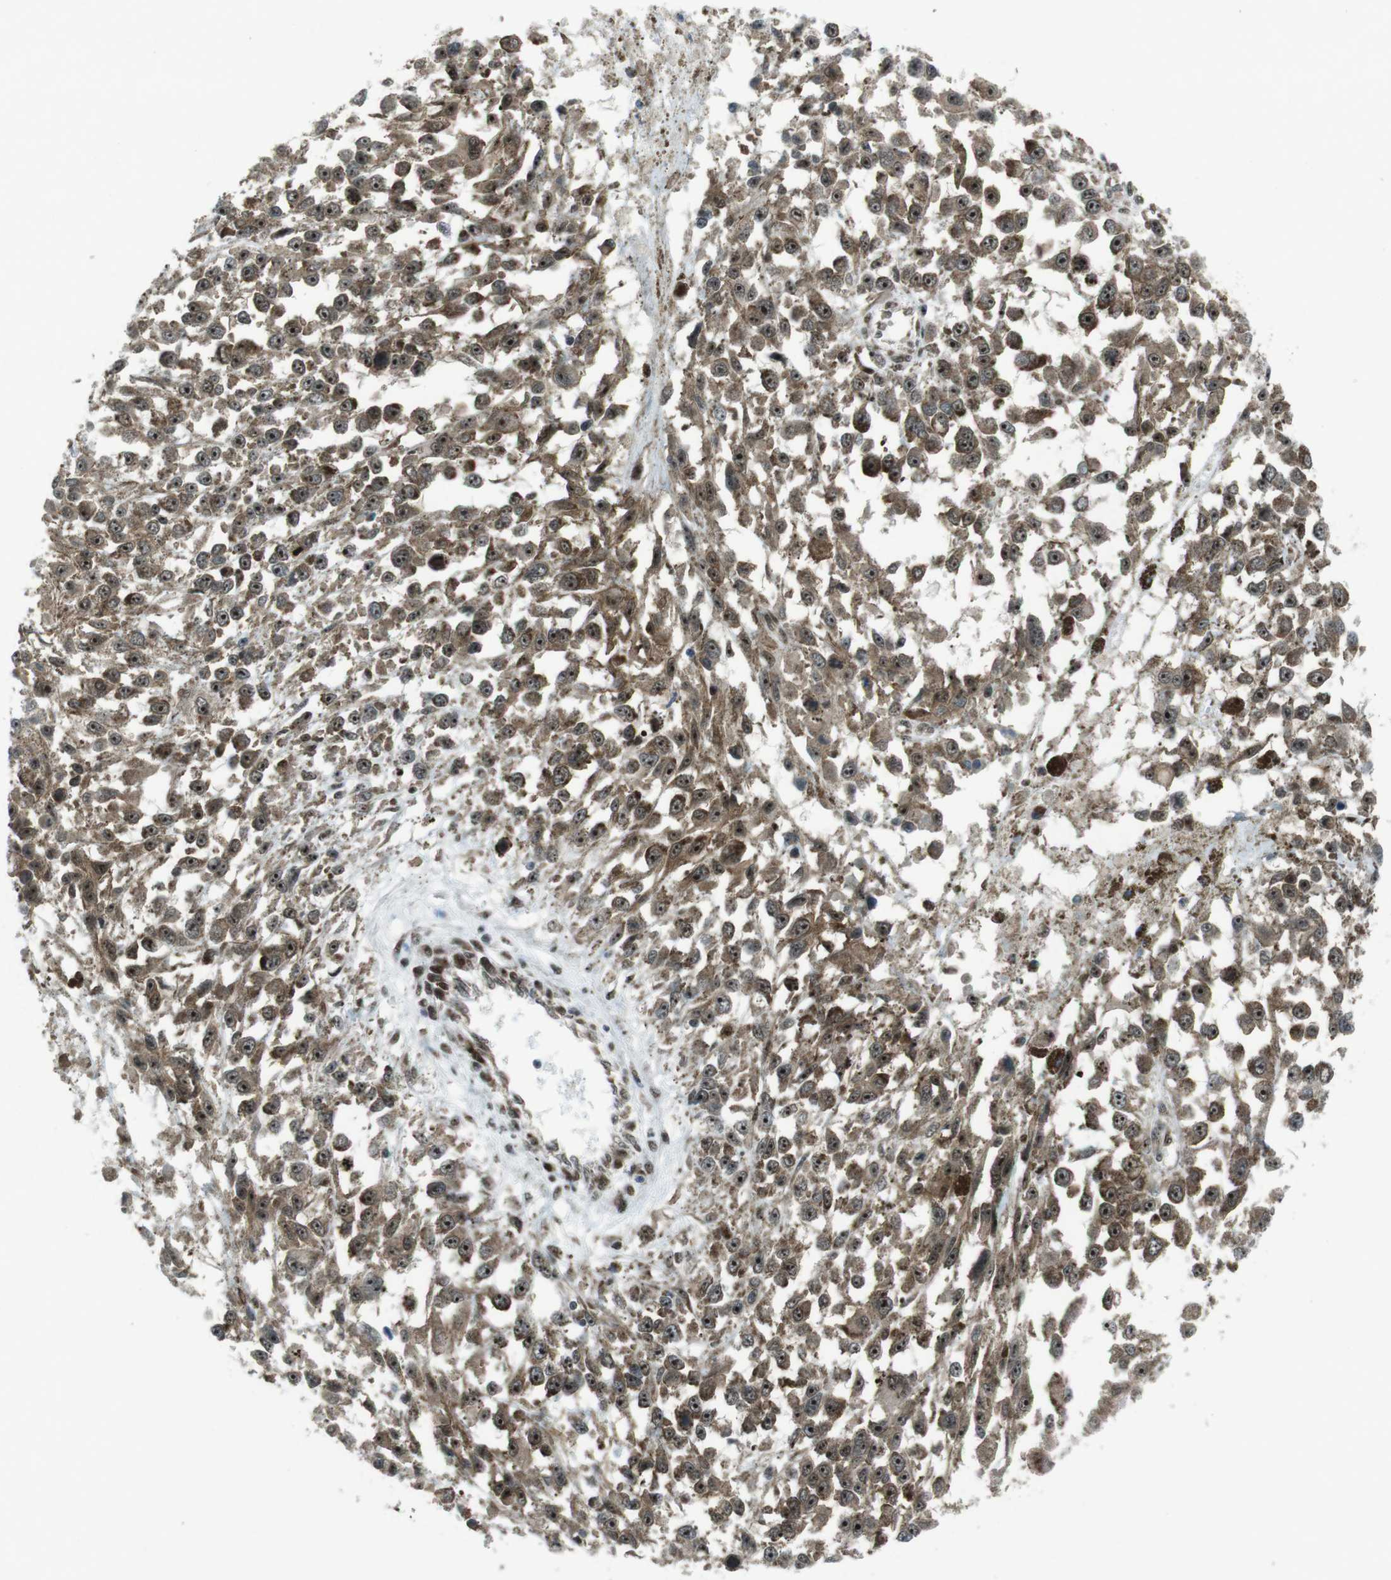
{"staining": {"intensity": "moderate", "quantity": ">75%", "location": "cytoplasmic/membranous,nuclear"}, "tissue": "melanoma", "cell_type": "Tumor cells", "image_type": "cancer", "snomed": [{"axis": "morphology", "description": "Malignant melanoma, Metastatic site"}, {"axis": "topography", "description": "Lymph node"}], "caption": "Immunohistochemical staining of human malignant melanoma (metastatic site) shows moderate cytoplasmic/membranous and nuclear protein staining in about >75% of tumor cells.", "gene": "CSNK1D", "patient": {"sex": "male", "age": 59}}